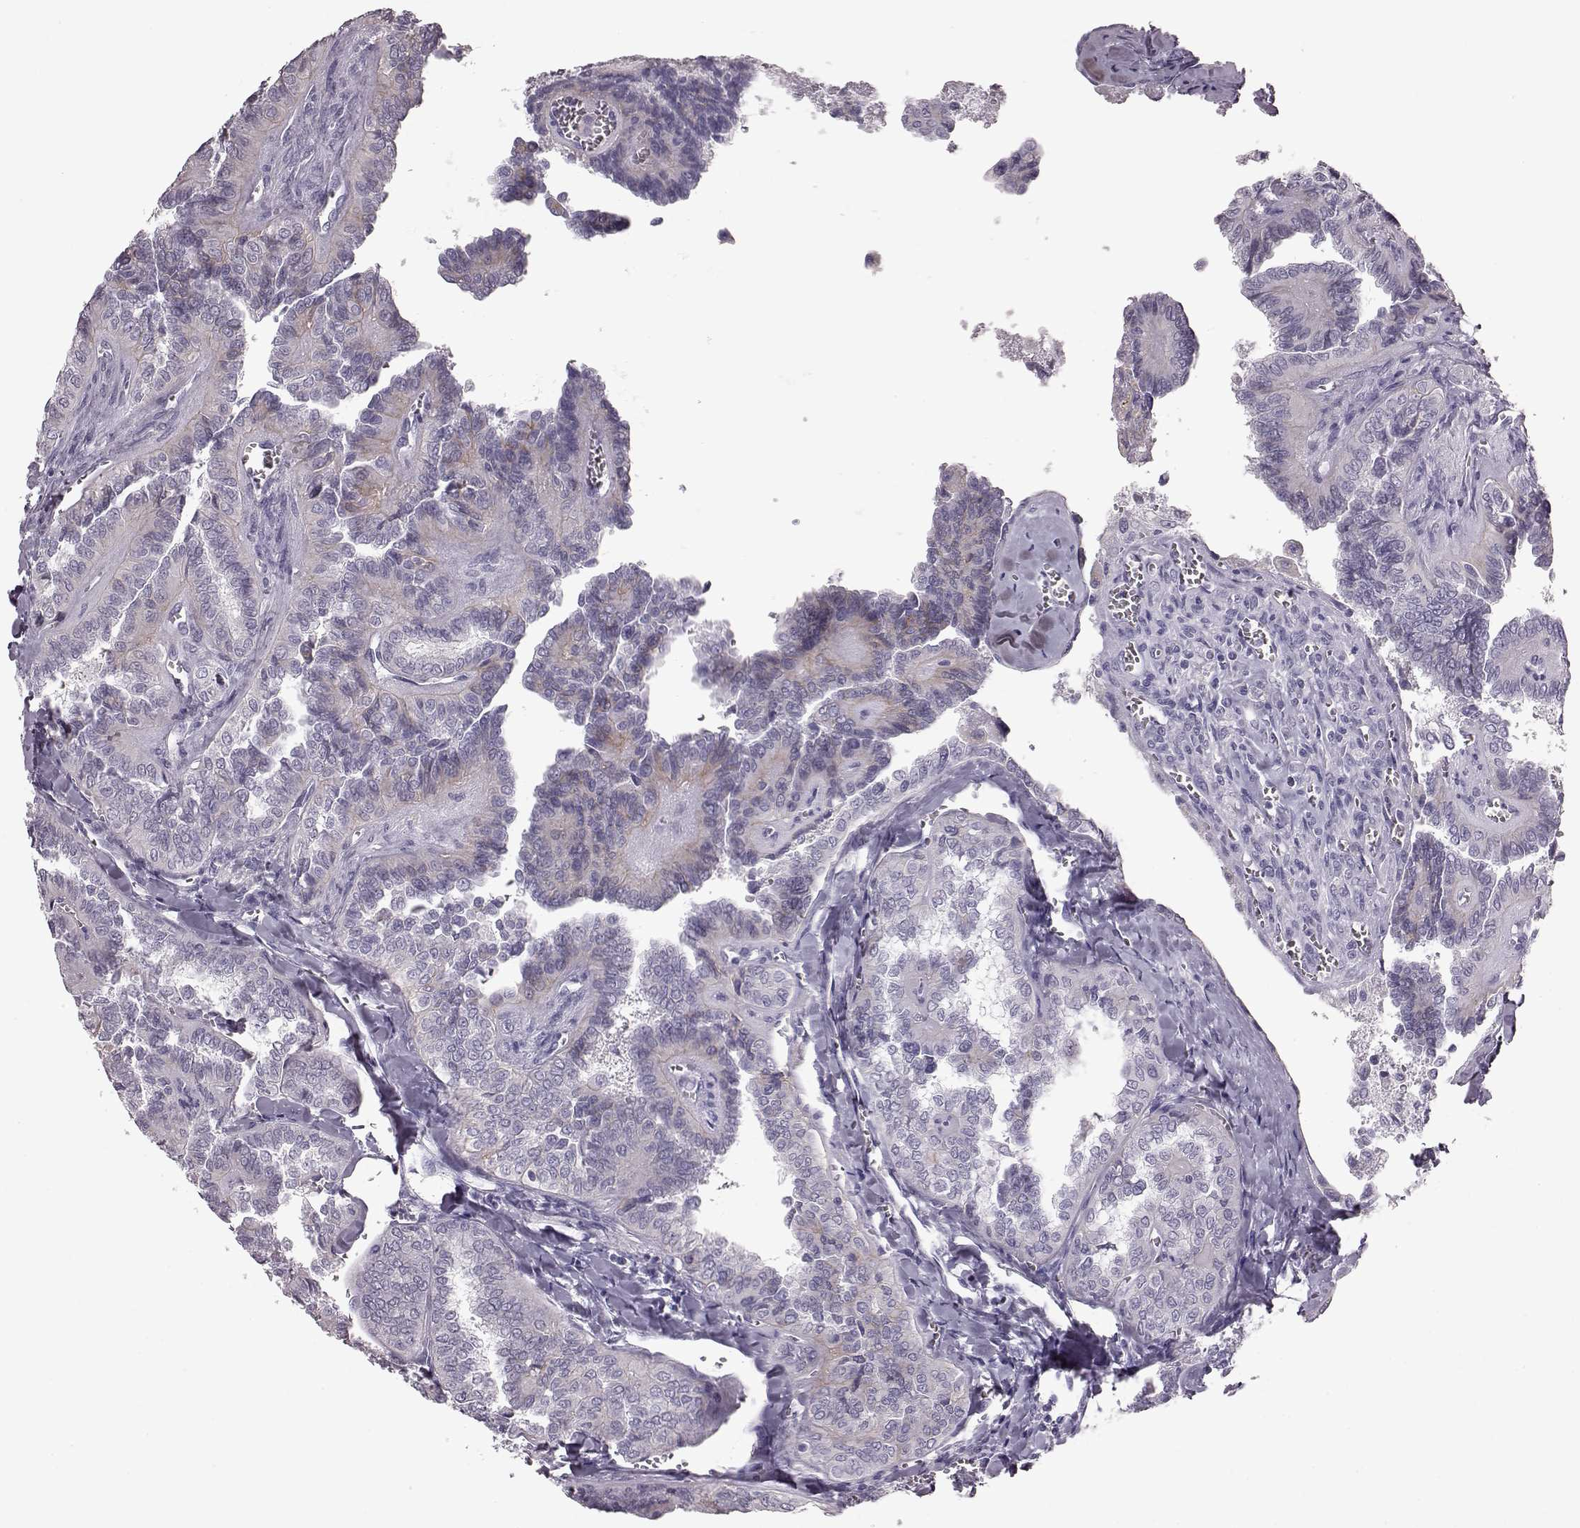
{"staining": {"intensity": "negative", "quantity": "none", "location": "none"}, "tissue": "thyroid cancer", "cell_type": "Tumor cells", "image_type": "cancer", "snomed": [{"axis": "morphology", "description": "Papillary adenocarcinoma, NOS"}, {"axis": "topography", "description": "Thyroid gland"}], "caption": "High power microscopy photomicrograph of an IHC histopathology image of thyroid cancer (papillary adenocarcinoma), revealing no significant staining in tumor cells.", "gene": "CRYBA2", "patient": {"sex": "female", "age": 41}}